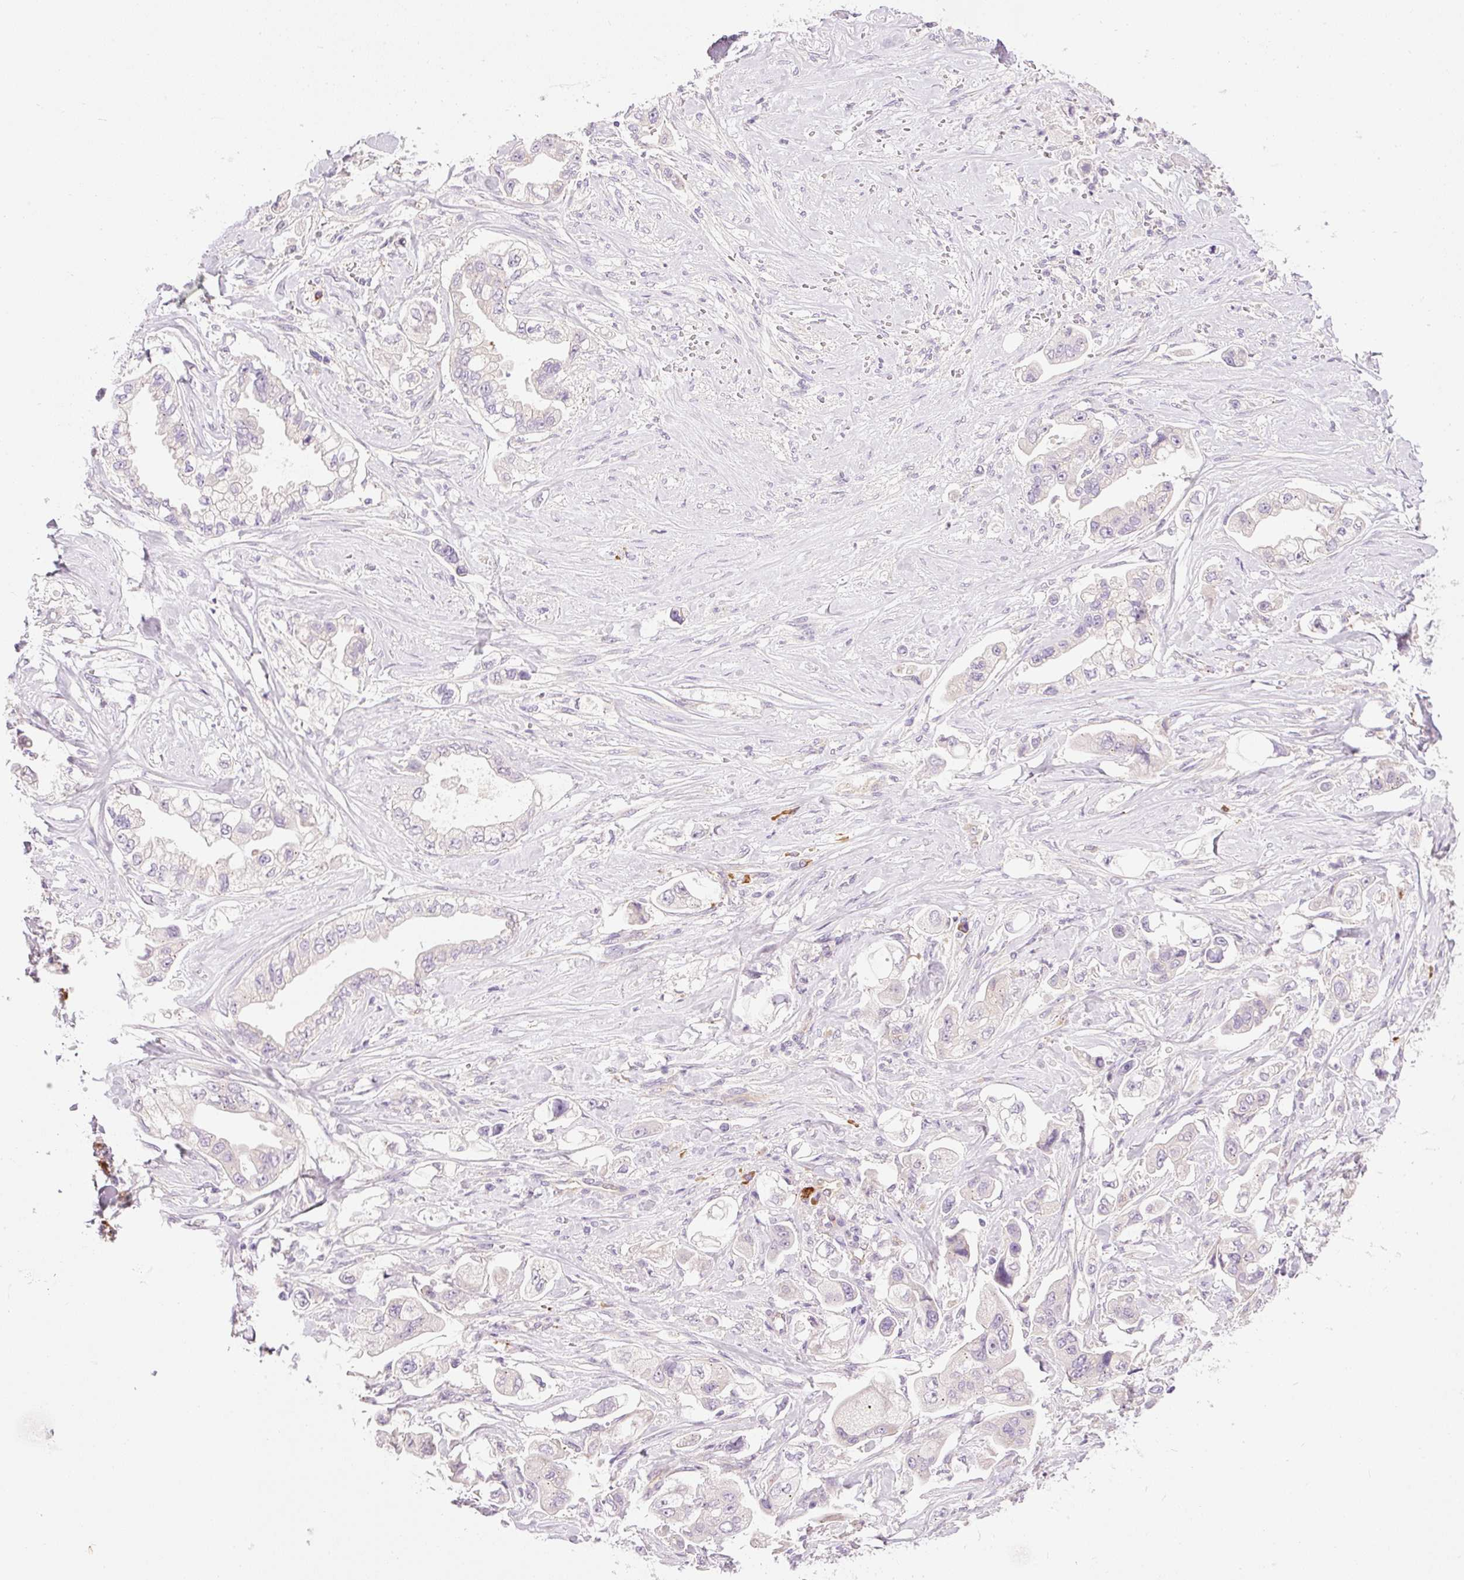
{"staining": {"intensity": "negative", "quantity": "none", "location": "none"}, "tissue": "stomach cancer", "cell_type": "Tumor cells", "image_type": "cancer", "snomed": [{"axis": "morphology", "description": "Adenocarcinoma, NOS"}, {"axis": "topography", "description": "Stomach"}], "caption": "Photomicrograph shows no significant protein positivity in tumor cells of stomach cancer (adenocarcinoma).", "gene": "PNPLA5", "patient": {"sex": "male", "age": 62}}